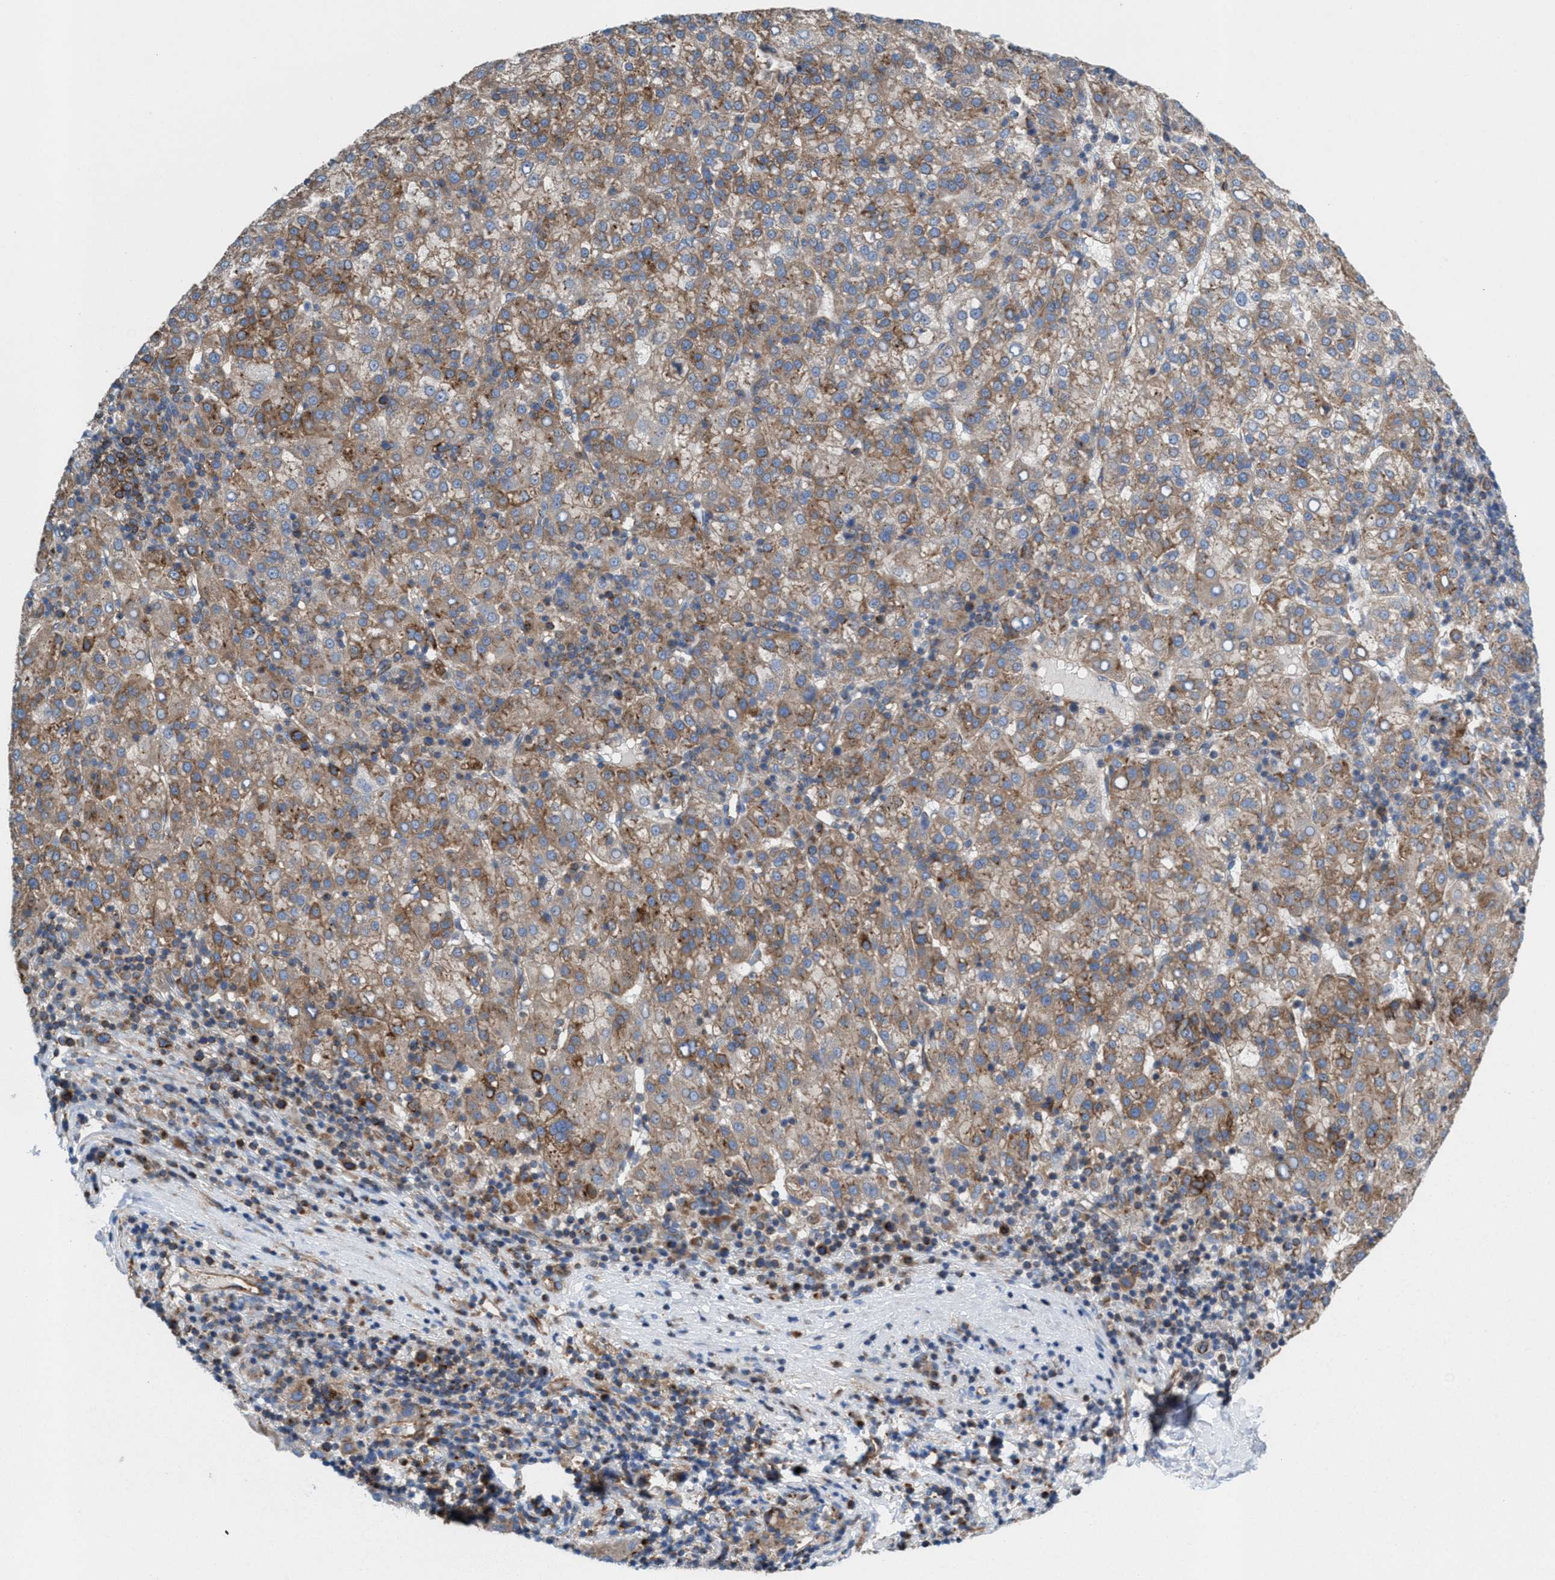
{"staining": {"intensity": "moderate", "quantity": ">75%", "location": "cytoplasmic/membranous"}, "tissue": "liver cancer", "cell_type": "Tumor cells", "image_type": "cancer", "snomed": [{"axis": "morphology", "description": "Carcinoma, Hepatocellular, NOS"}, {"axis": "topography", "description": "Liver"}], "caption": "Protein staining of liver cancer (hepatocellular carcinoma) tissue displays moderate cytoplasmic/membranous expression in approximately >75% of tumor cells. (Stains: DAB in brown, nuclei in blue, Microscopy: brightfield microscopy at high magnification).", "gene": "NYAP1", "patient": {"sex": "female", "age": 58}}